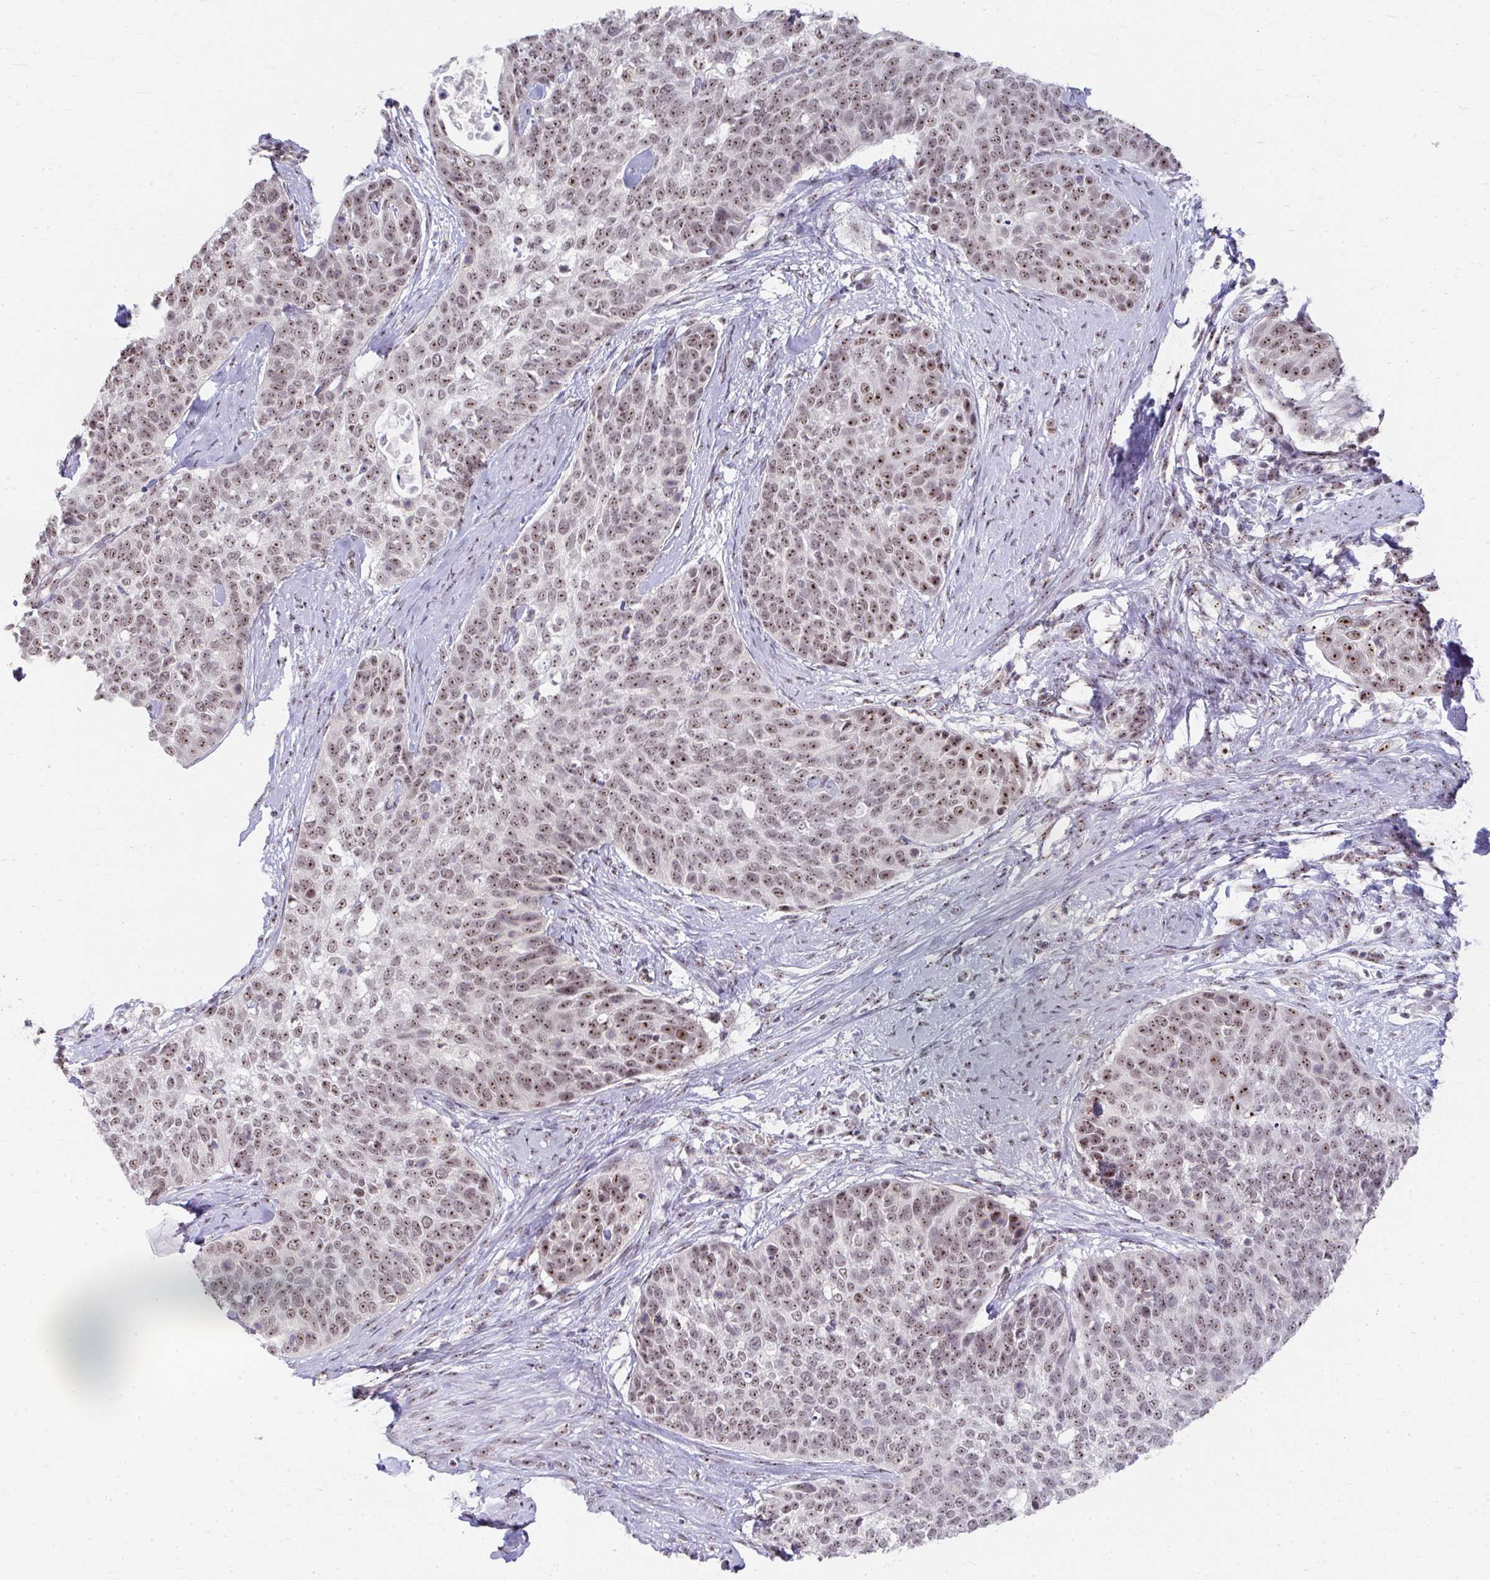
{"staining": {"intensity": "moderate", "quantity": ">75%", "location": "nuclear"}, "tissue": "cervical cancer", "cell_type": "Tumor cells", "image_type": "cancer", "snomed": [{"axis": "morphology", "description": "Squamous cell carcinoma, NOS"}, {"axis": "topography", "description": "Cervix"}], "caption": "Immunohistochemical staining of cervical cancer (squamous cell carcinoma) shows medium levels of moderate nuclear protein expression in about >75% of tumor cells. (brown staining indicates protein expression, while blue staining denotes nuclei).", "gene": "HIRA", "patient": {"sex": "female", "age": 69}}